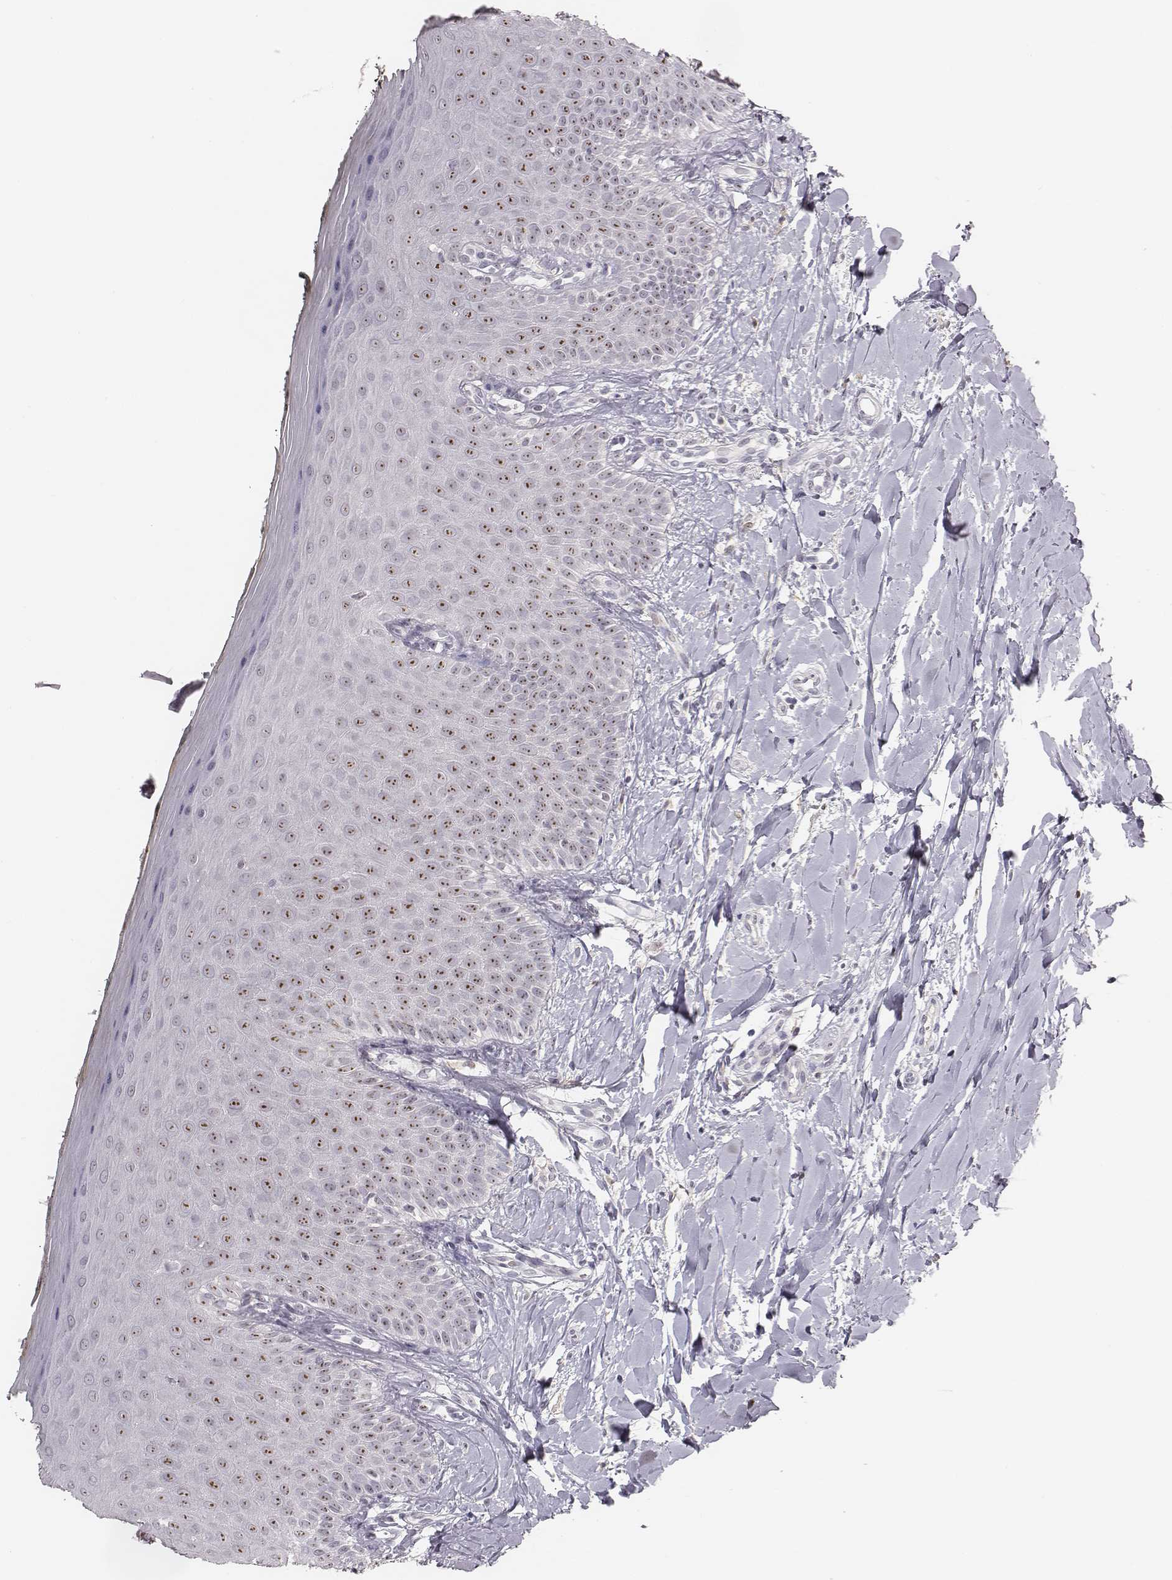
{"staining": {"intensity": "strong", "quantity": "25%-75%", "location": "nuclear"}, "tissue": "oral mucosa", "cell_type": "Squamous epithelial cells", "image_type": "normal", "snomed": [{"axis": "morphology", "description": "Normal tissue, NOS"}, {"axis": "topography", "description": "Oral tissue"}], "caption": "Immunohistochemistry of benign human oral mucosa reveals high levels of strong nuclear staining in about 25%-75% of squamous epithelial cells.", "gene": "NIFK", "patient": {"sex": "female", "age": 43}}